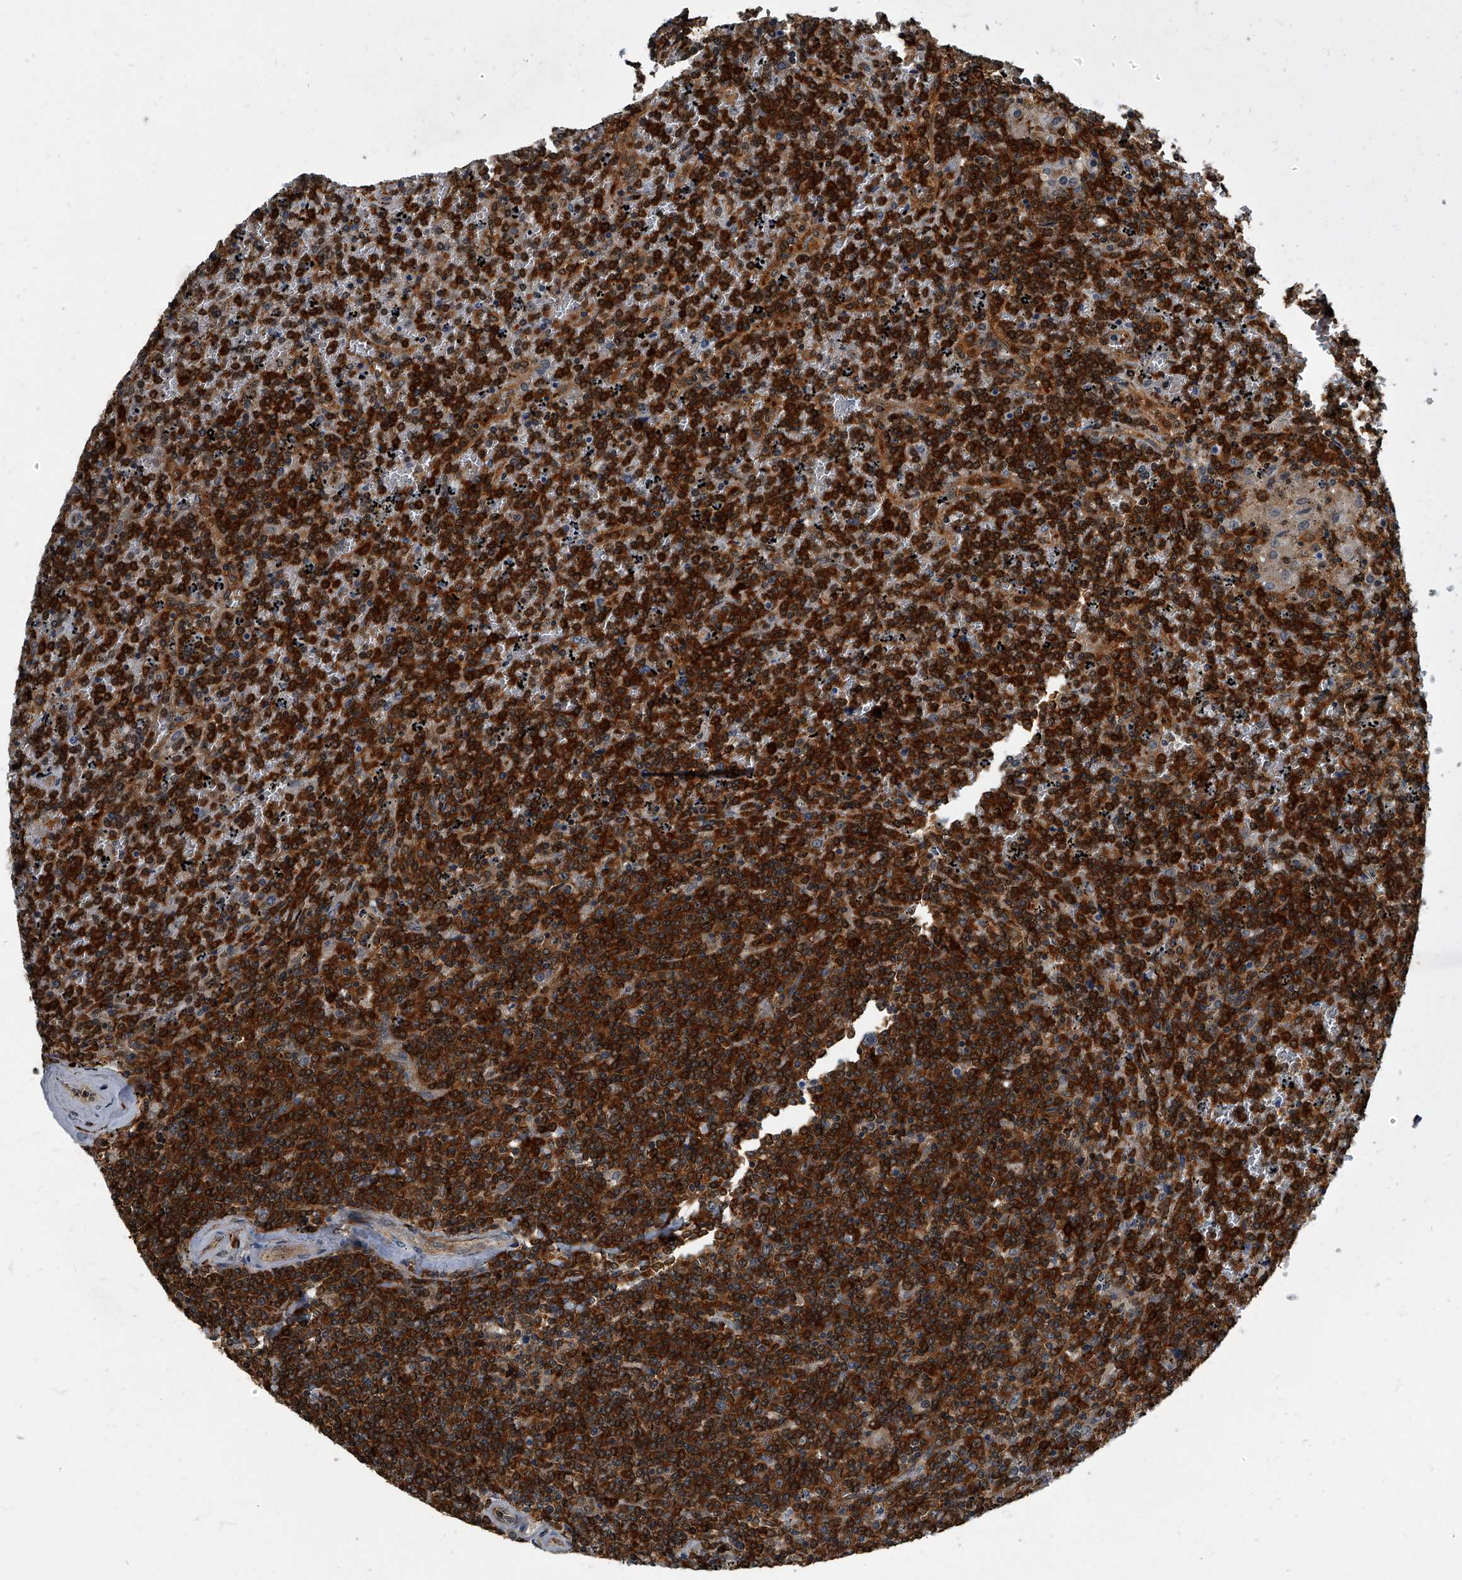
{"staining": {"intensity": "strong", "quantity": ">75%", "location": "cytoplasmic/membranous"}, "tissue": "lymphoma", "cell_type": "Tumor cells", "image_type": "cancer", "snomed": [{"axis": "morphology", "description": "Malignant lymphoma, non-Hodgkin's type, Low grade"}, {"axis": "topography", "description": "Spleen"}], "caption": "Lymphoma tissue reveals strong cytoplasmic/membranous positivity in about >75% of tumor cells, visualized by immunohistochemistry.", "gene": "CDV3", "patient": {"sex": "female", "age": 19}}